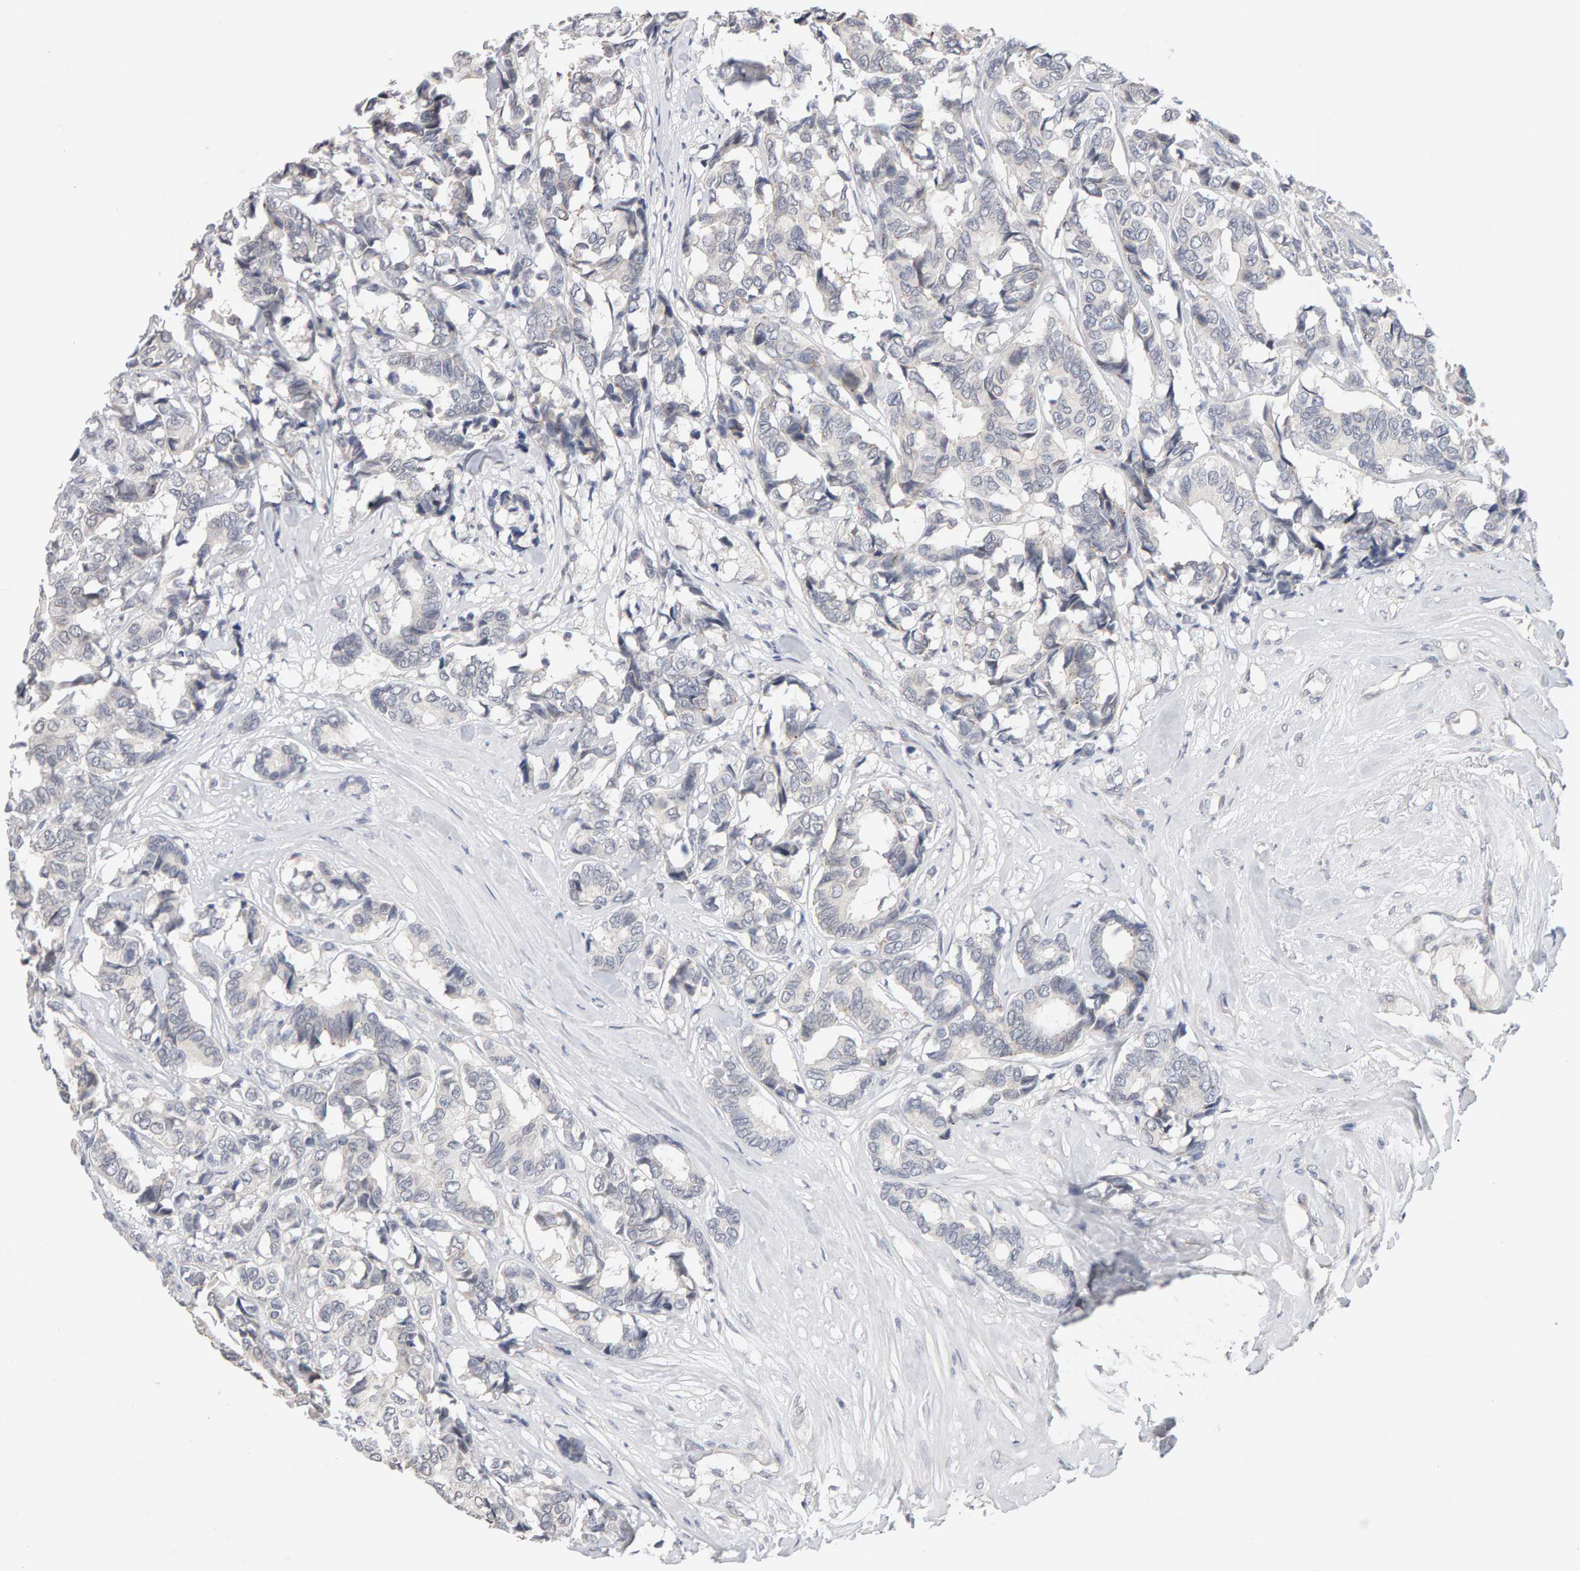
{"staining": {"intensity": "negative", "quantity": "none", "location": "none"}, "tissue": "breast cancer", "cell_type": "Tumor cells", "image_type": "cancer", "snomed": [{"axis": "morphology", "description": "Duct carcinoma"}, {"axis": "topography", "description": "Breast"}], "caption": "IHC histopathology image of intraductal carcinoma (breast) stained for a protein (brown), which exhibits no staining in tumor cells.", "gene": "HNF4A", "patient": {"sex": "female", "age": 87}}